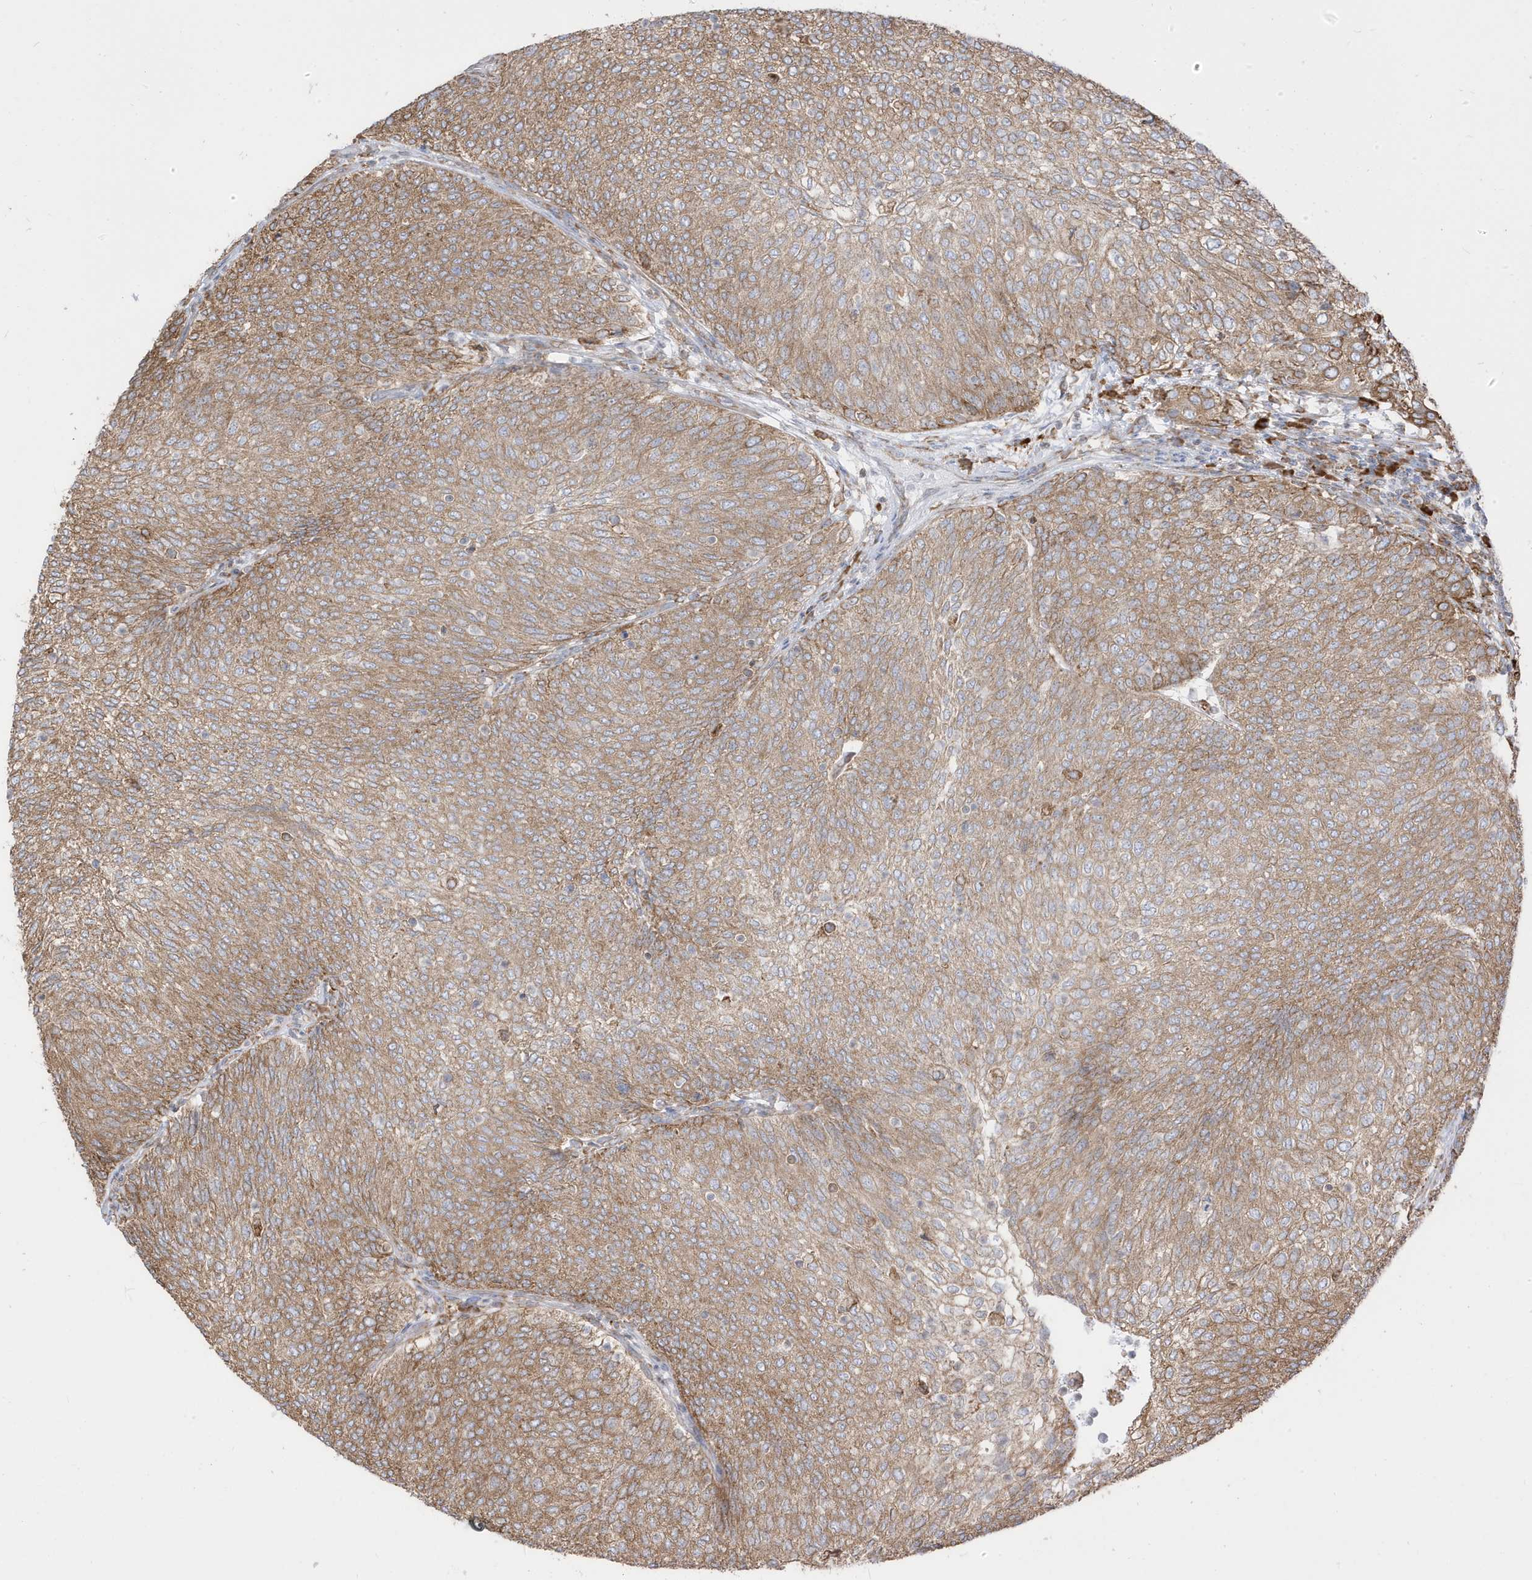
{"staining": {"intensity": "moderate", "quantity": ">75%", "location": "cytoplasmic/membranous"}, "tissue": "urothelial cancer", "cell_type": "Tumor cells", "image_type": "cancer", "snomed": [{"axis": "morphology", "description": "Urothelial carcinoma, Low grade"}, {"axis": "topography", "description": "Urinary bladder"}], "caption": "Low-grade urothelial carcinoma stained with immunohistochemistry reveals moderate cytoplasmic/membranous staining in approximately >75% of tumor cells.", "gene": "PDIA6", "patient": {"sex": "female", "age": 79}}